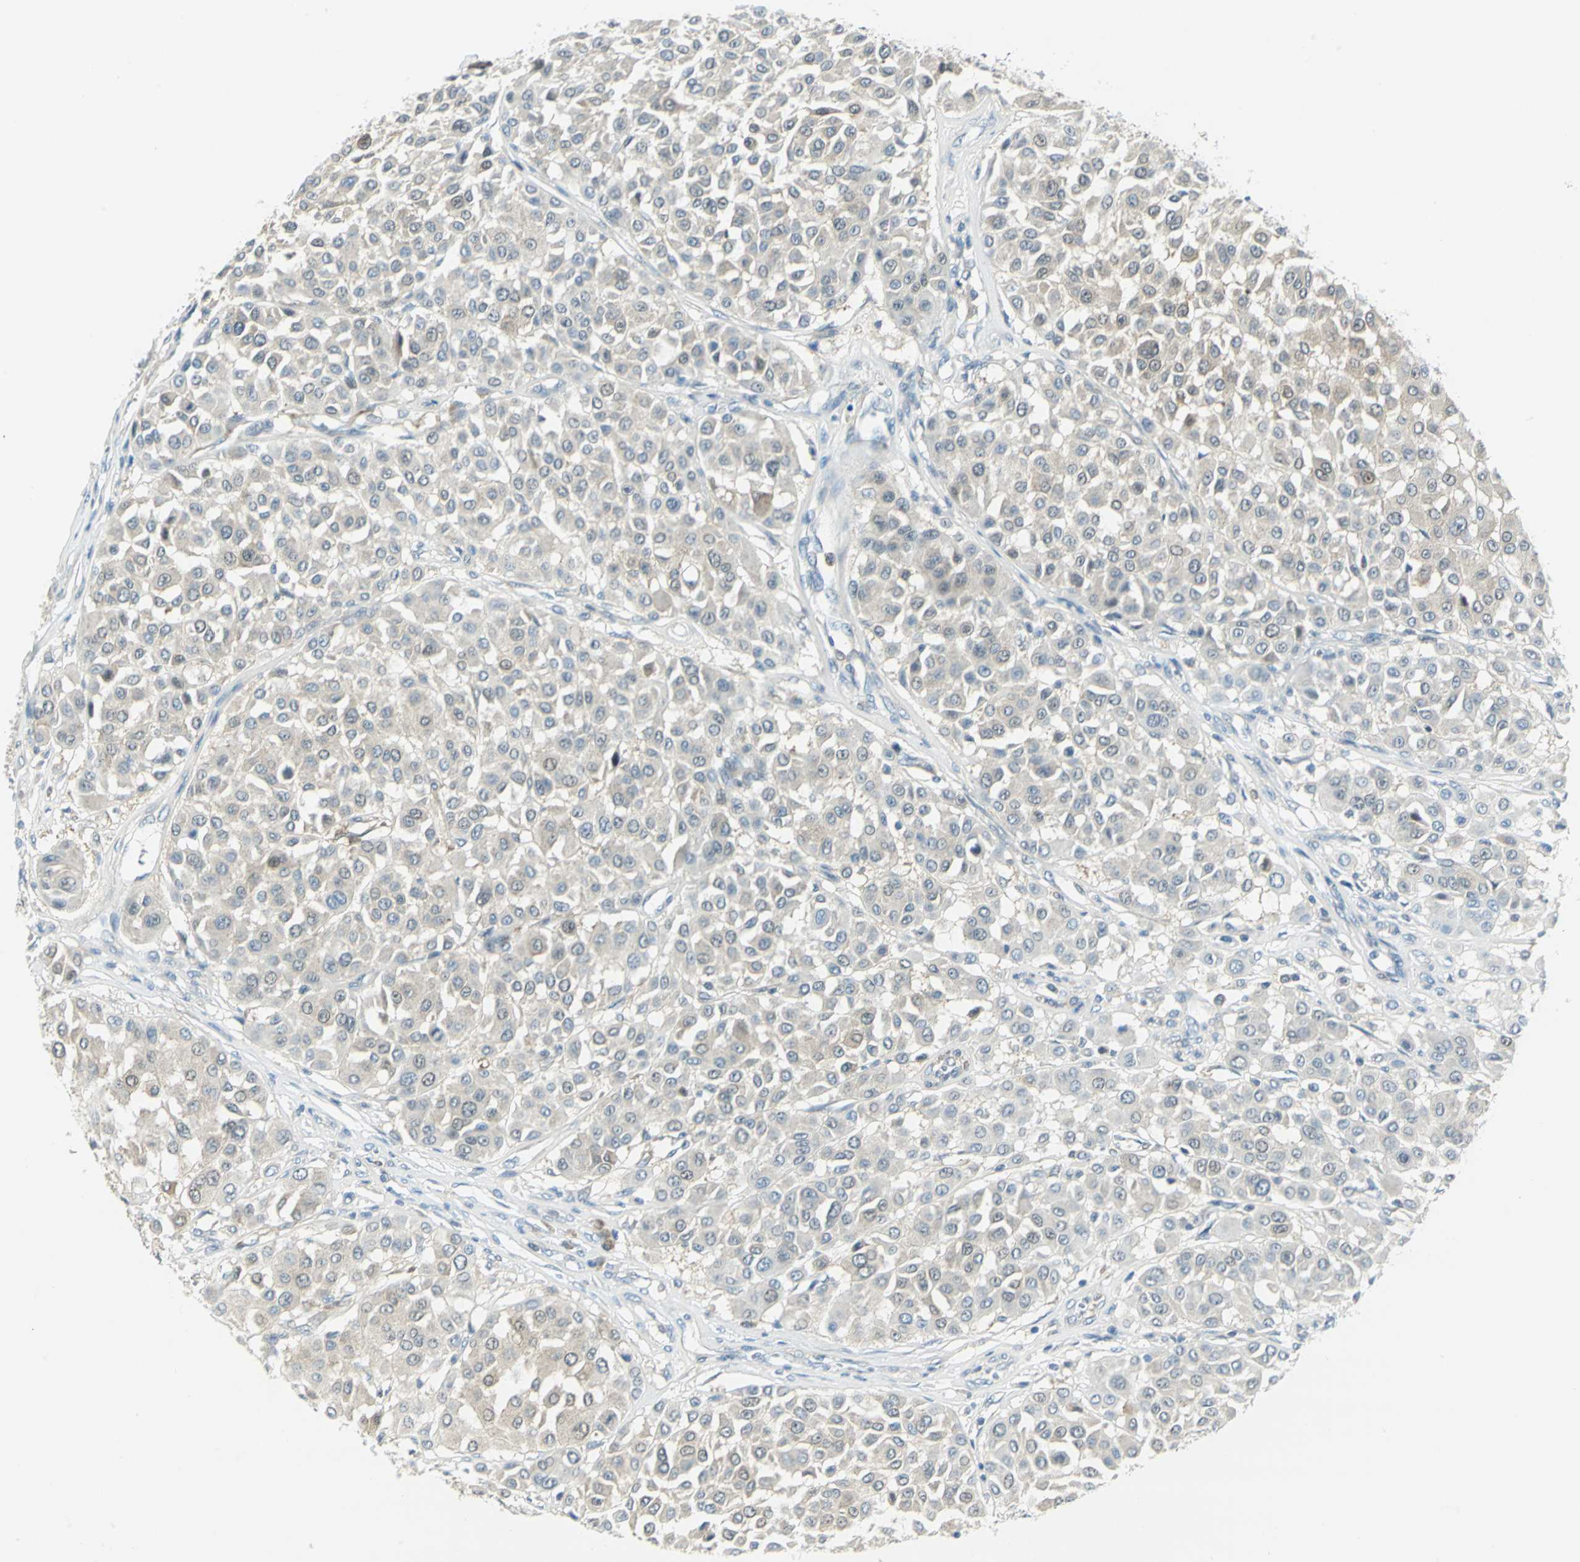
{"staining": {"intensity": "weak", "quantity": "25%-75%", "location": "cytoplasmic/membranous"}, "tissue": "melanoma", "cell_type": "Tumor cells", "image_type": "cancer", "snomed": [{"axis": "morphology", "description": "Malignant melanoma, Metastatic site"}, {"axis": "topography", "description": "Soft tissue"}], "caption": "This is a histology image of IHC staining of melanoma, which shows weak positivity in the cytoplasmic/membranous of tumor cells.", "gene": "ALDOA", "patient": {"sex": "male", "age": 41}}